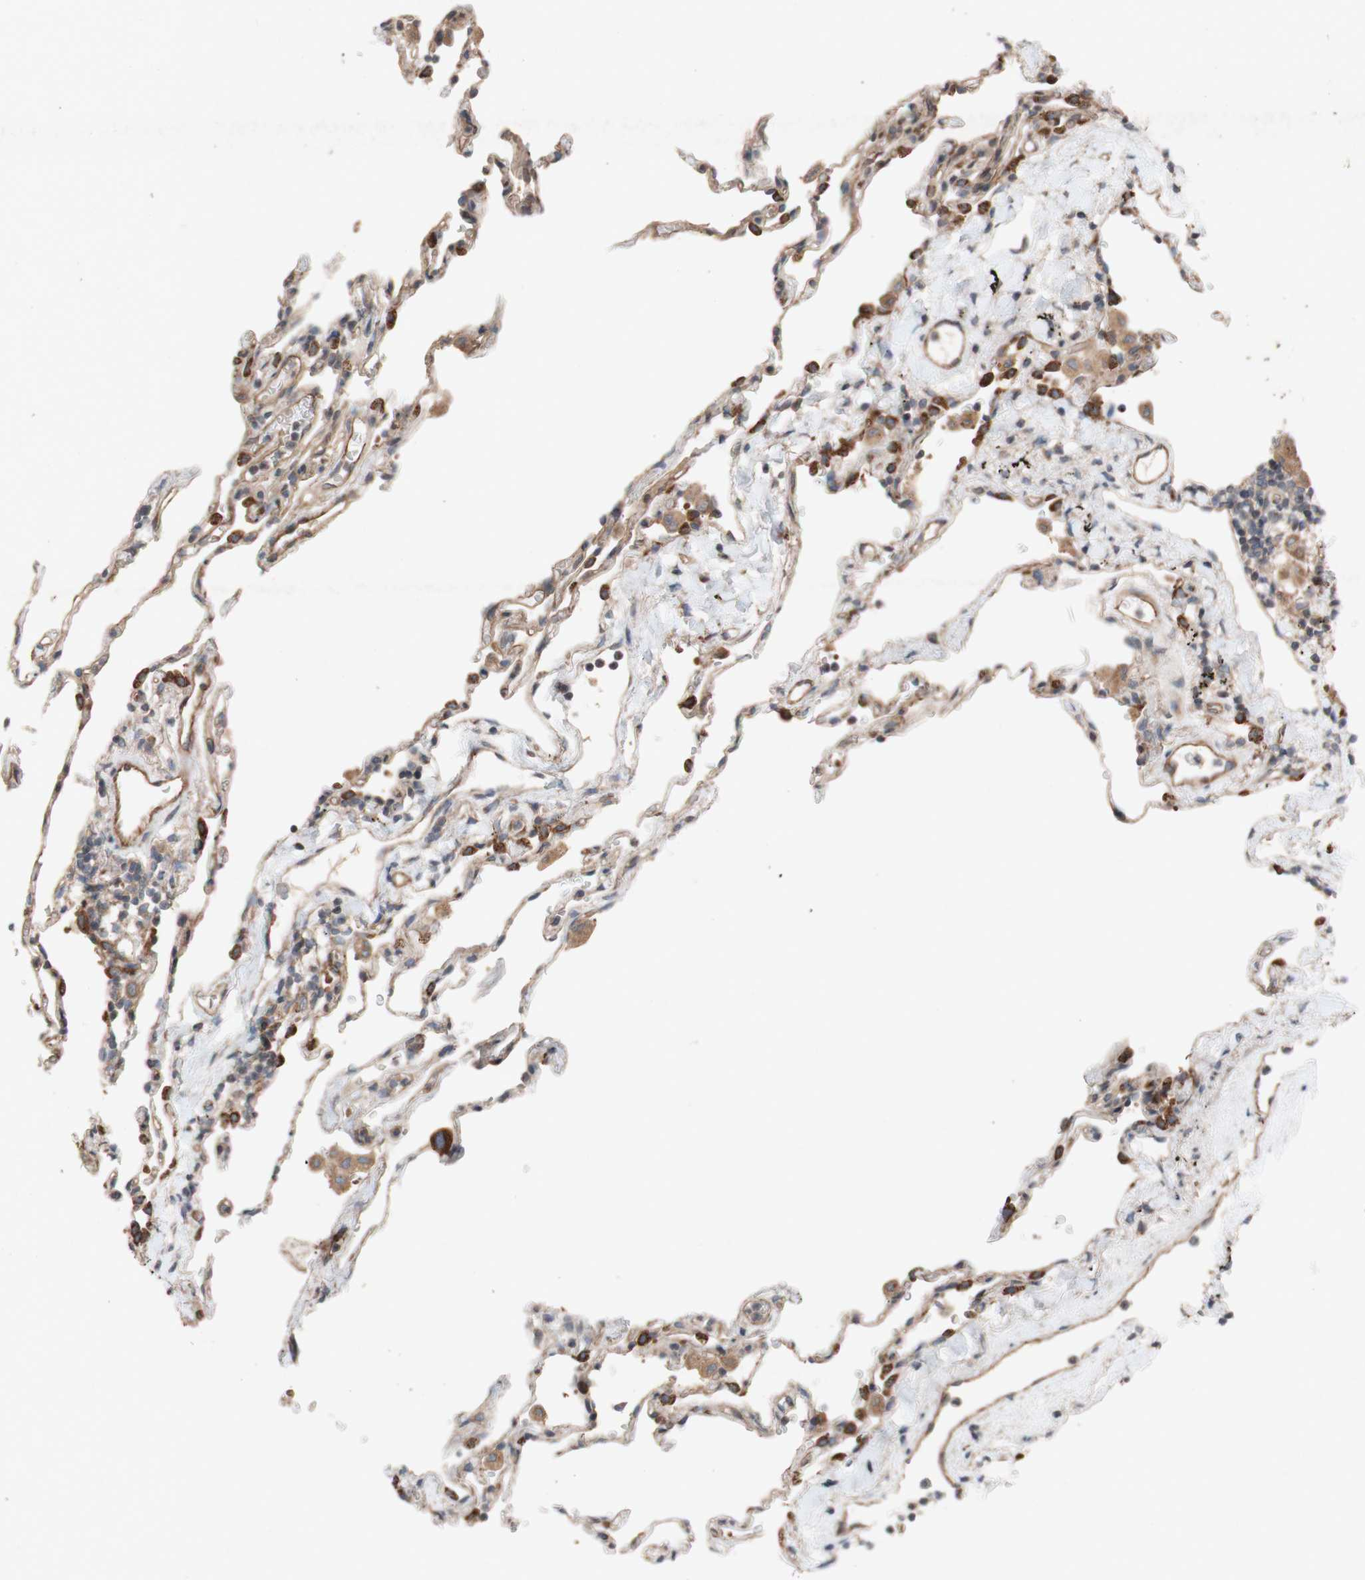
{"staining": {"intensity": "strong", "quantity": "<25%", "location": "cytoplasmic/membranous"}, "tissue": "lung", "cell_type": "Alveolar cells", "image_type": "normal", "snomed": [{"axis": "morphology", "description": "Normal tissue, NOS"}, {"axis": "topography", "description": "Lung"}], "caption": "This photomicrograph exhibits unremarkable lung stained with immunohistochemistry to label a protein in brown. The cytoplasmic/membranous of alveolar cells show strong positivity for the protein. Nuclei are counter-stained blue.", "gene": "TST", "patient": {"sex": "male", "age": 59}}